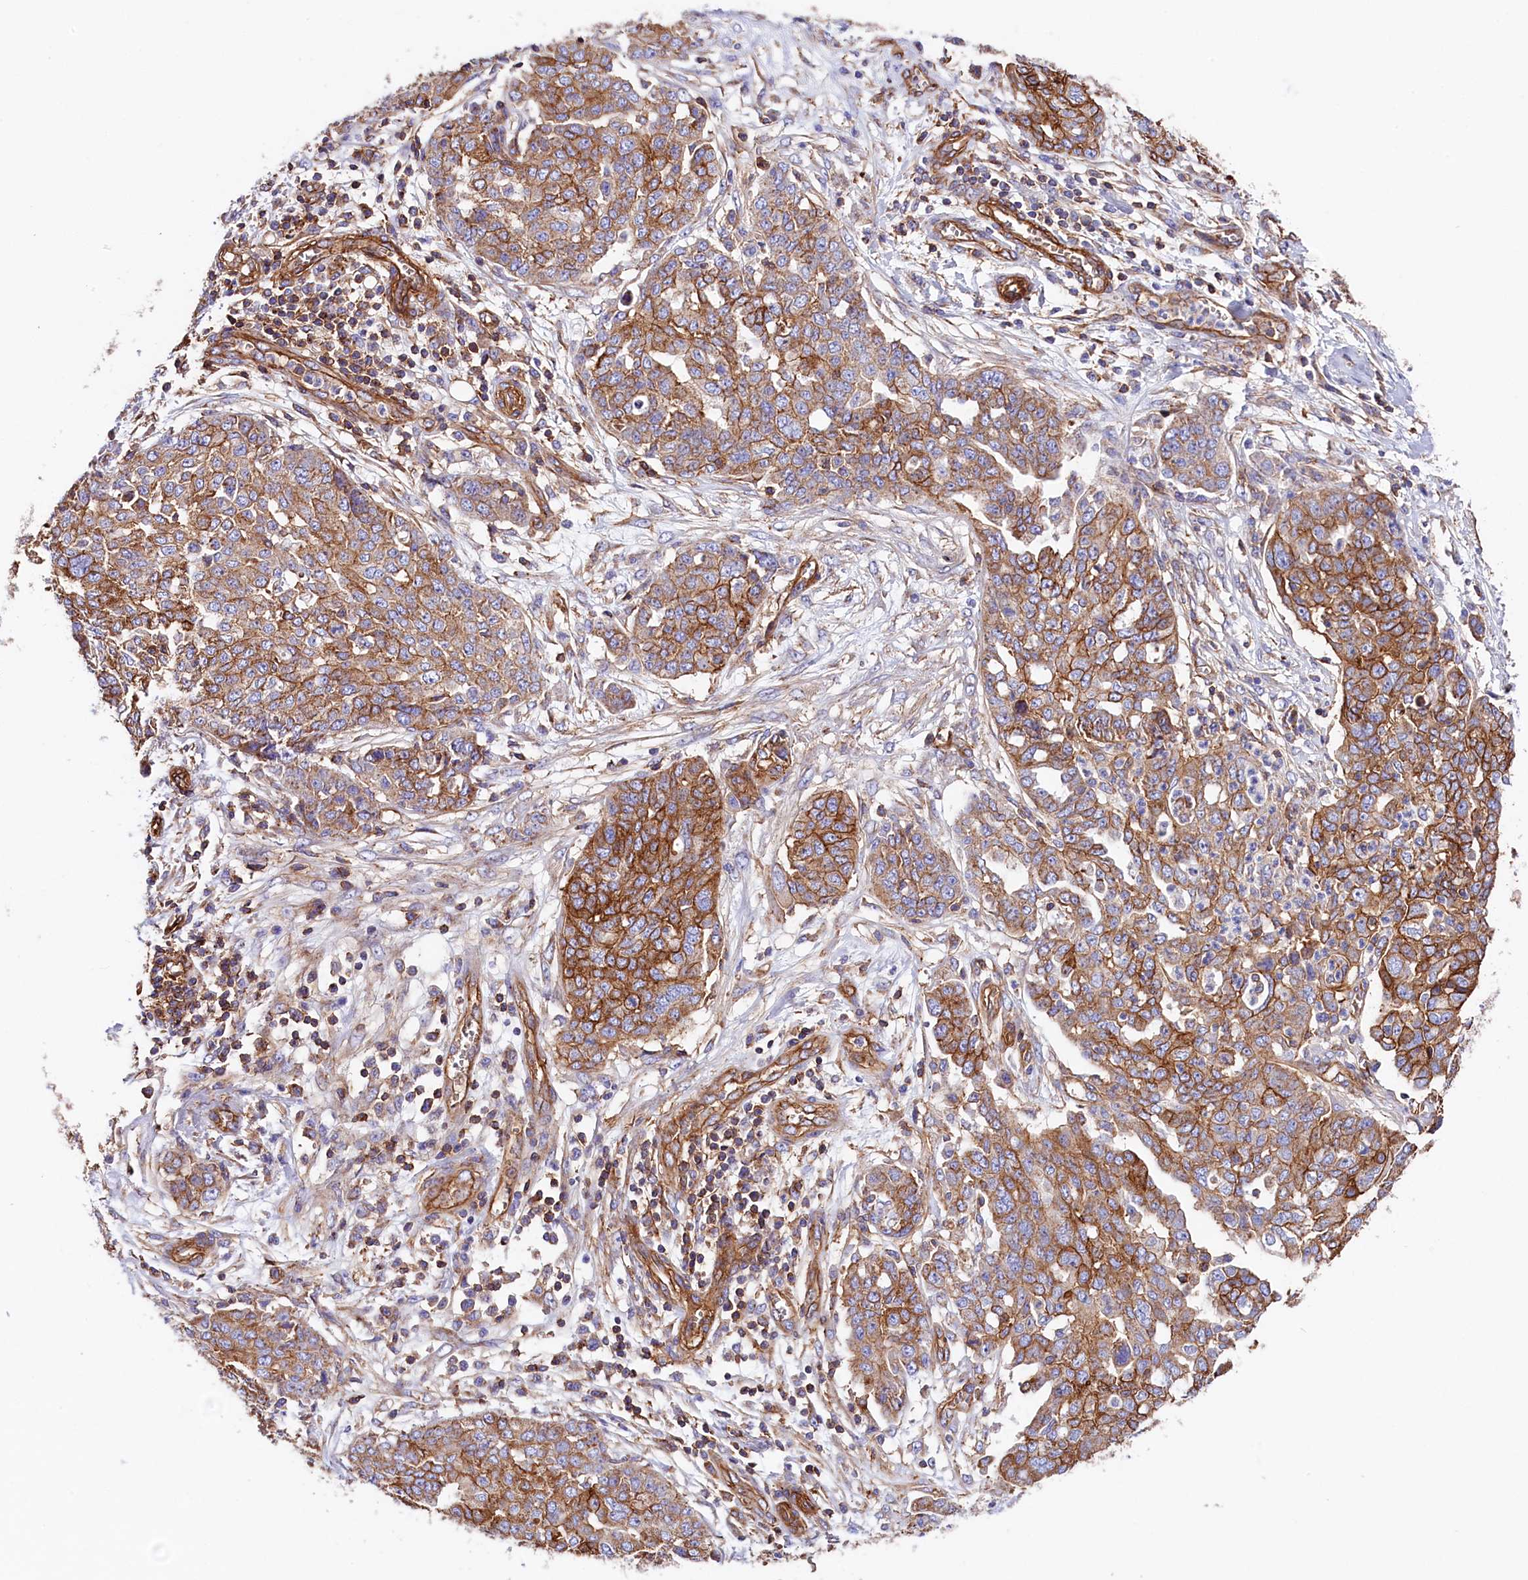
{"staining": {"intensity": "strong", "quantity": ">75%", "location": "cytoplasmic/membranous"}, "tissue": "ovarian cancer", "cell_type": "Tumor cells", "image_type": "cancer", "snomed": [{"axis": "morphology", "description": "Cystadenocarcinoma, serous, NOS"}, {"axis": "topography", "description": "Soft tissue"}, {"axis": "topography", "description": "Ovary"}], "caption": "Immunohistochemistry (DAB (3,3'-diaminobenzidine)) staining of ovarian serous cystadenocarcinoma demonstrates strong cytoplasmic/membranous protein positivity in approximately >75% of tumor cells. Nuclei are stained in blue.", "gene": "ATP2B4", "patient": {"sex": "female", "age": 57}}